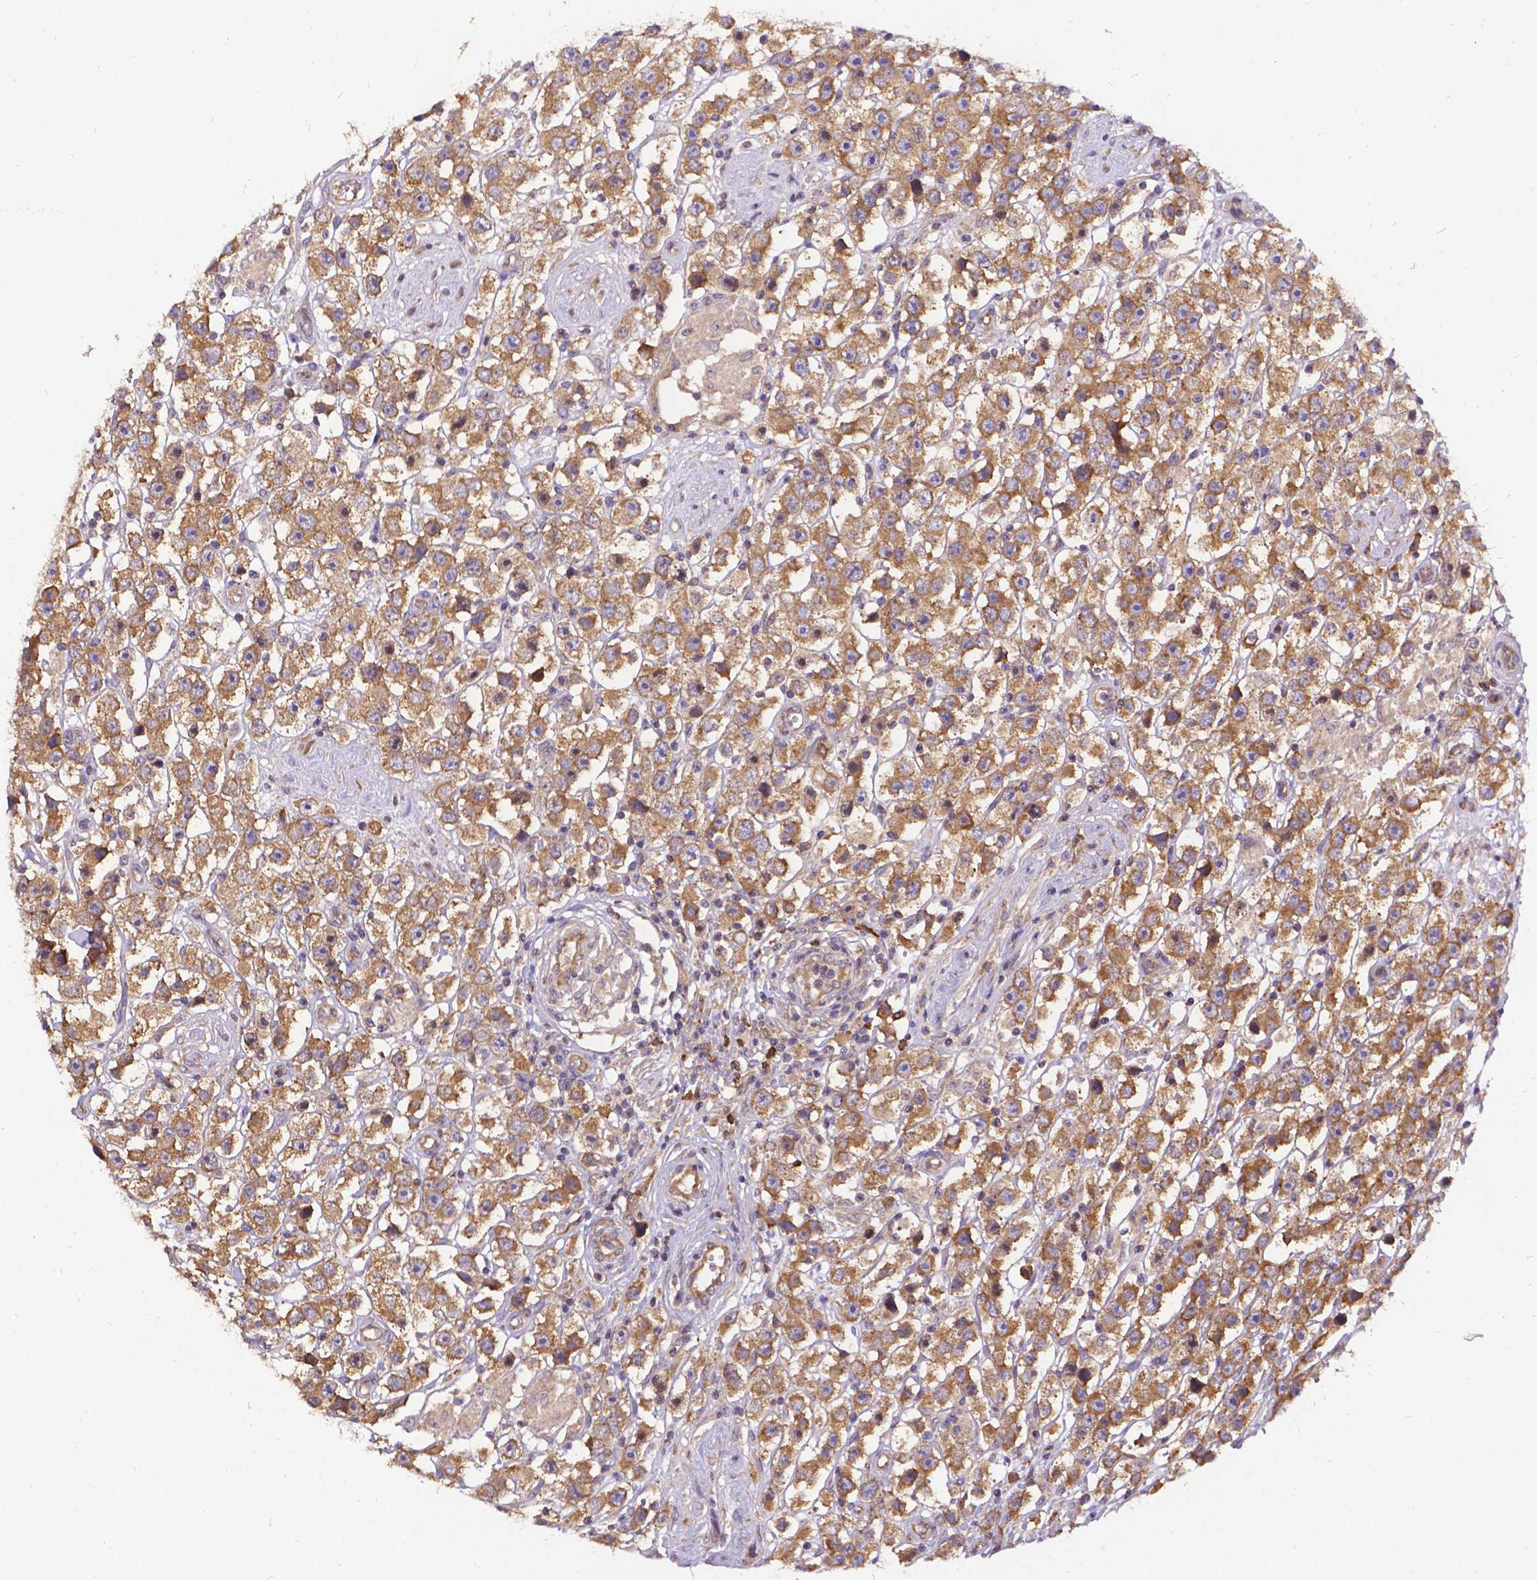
{"staining": {"intensity": "moderate", "quantity": ">75%", "location": "cytoplasmic/membranous"}, "tissue": "testis cancer", "cell_type": "Tumor cells", "image_type": "cancer", "snomed": [{"axis": "morphology", "description": "Seminoma, NOS"}, {"axis": "topography", "description": "Testis"}], "caption": "Immunohistochemistry (IHC) (DAB (3,3'-diaminobenzidine)) staining of human testis seminoma demonstrates moderate cytoplasmic/membranous protein positivity in approximately >75% of tumor cells.", "gene": "DENND6A", "patient": {"sex": "male", "age": 45}}